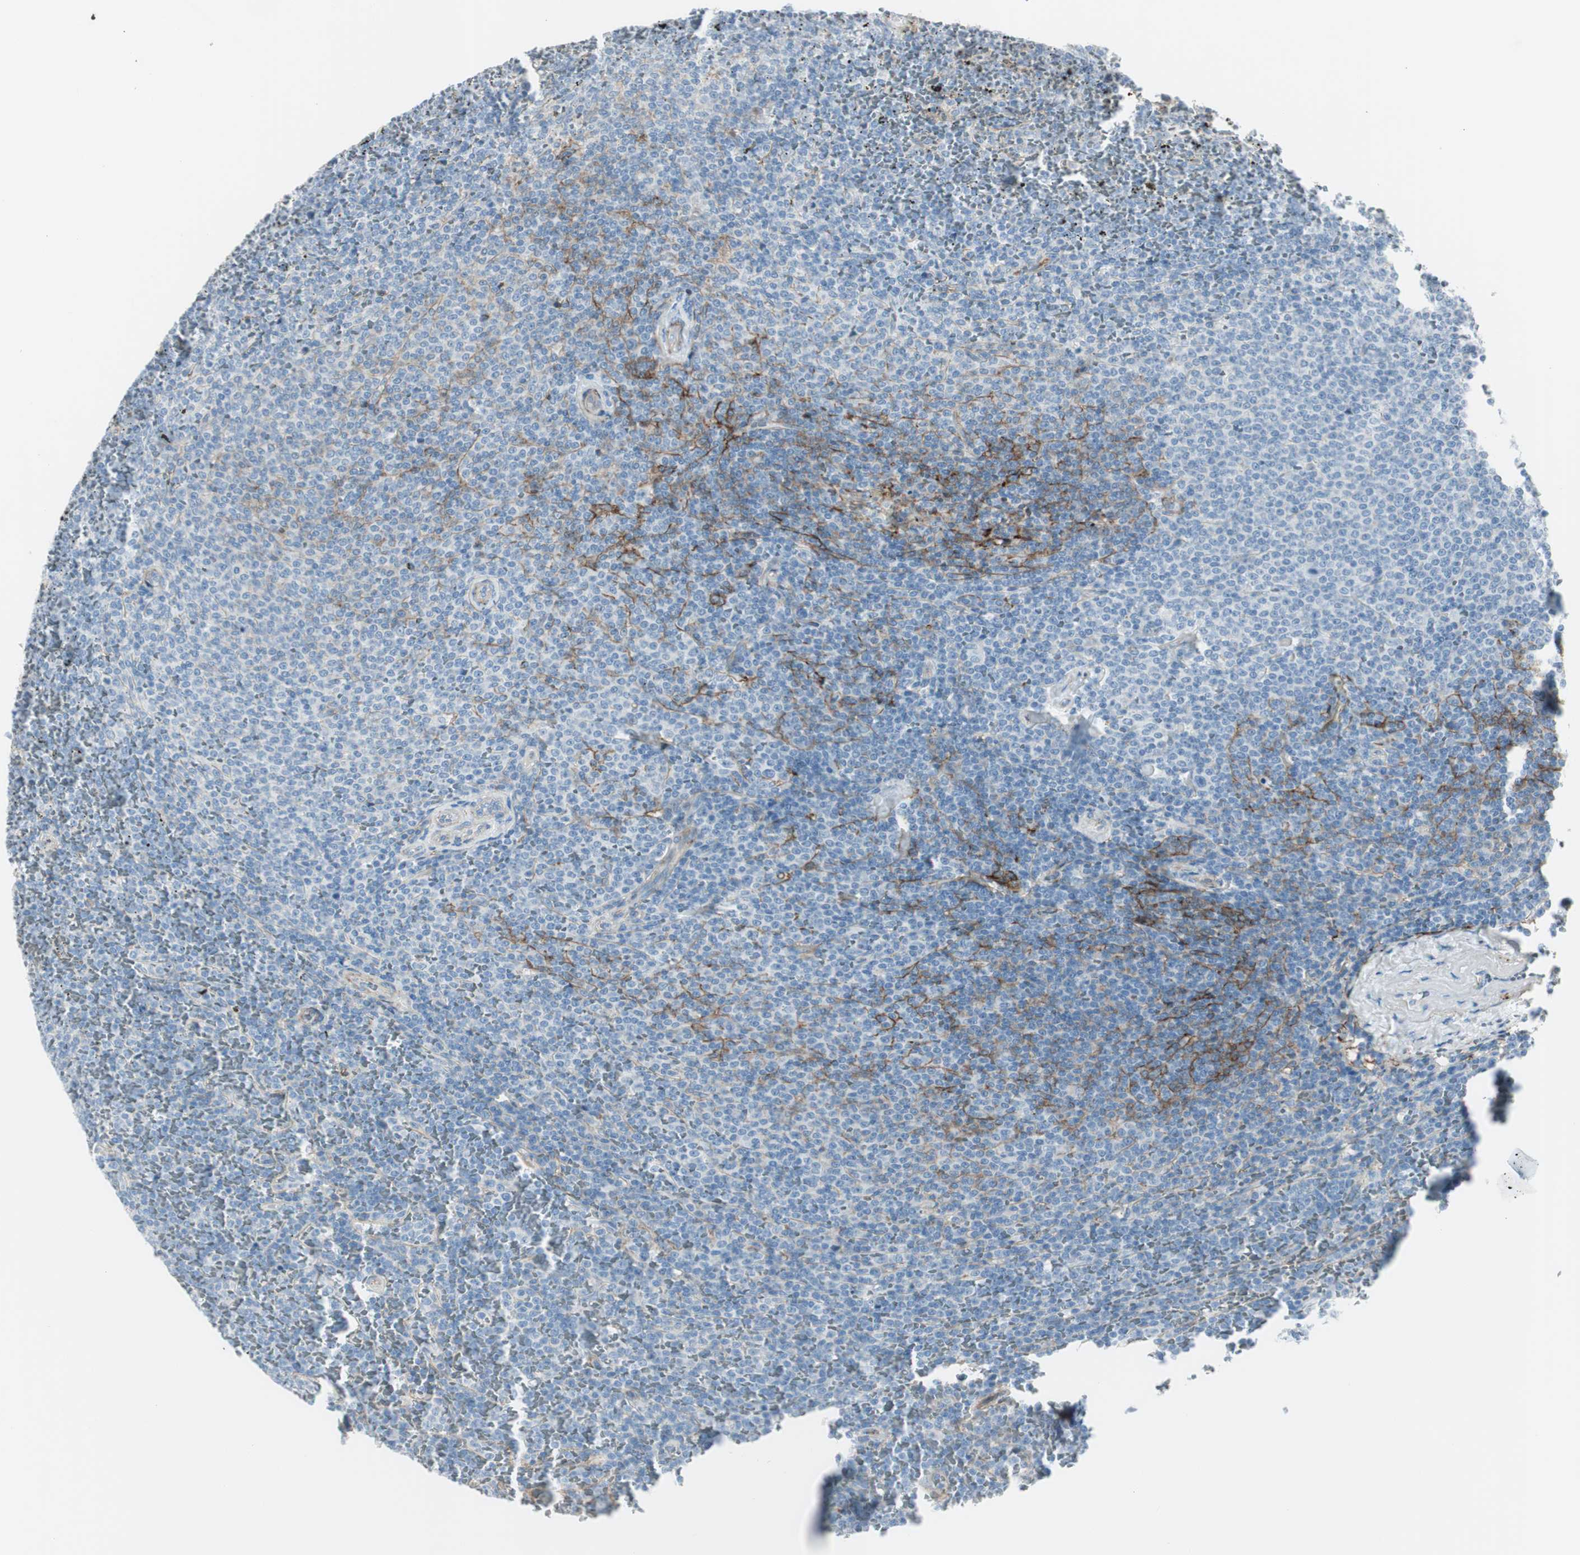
{"staining": {"intensity": "negative", "quantity": "none", "location": "none"}, "tissue": "lymphoma", "cell_type": "Tumor cells", "image_type": "cancer", "snomed": [{"axis": "morphology", "description": "Malignant lymphoma, non-Hodgkin's type, Low grade"}, {"axis": "topography", "description": "Spleen"}], "caption": "Human lymphoma stained for a protein using immunohistochemistry demonstrates no positivity in tumor cells.", "gene": "CACNA2D1", "patient": {"sex": "female", "age": 77}}